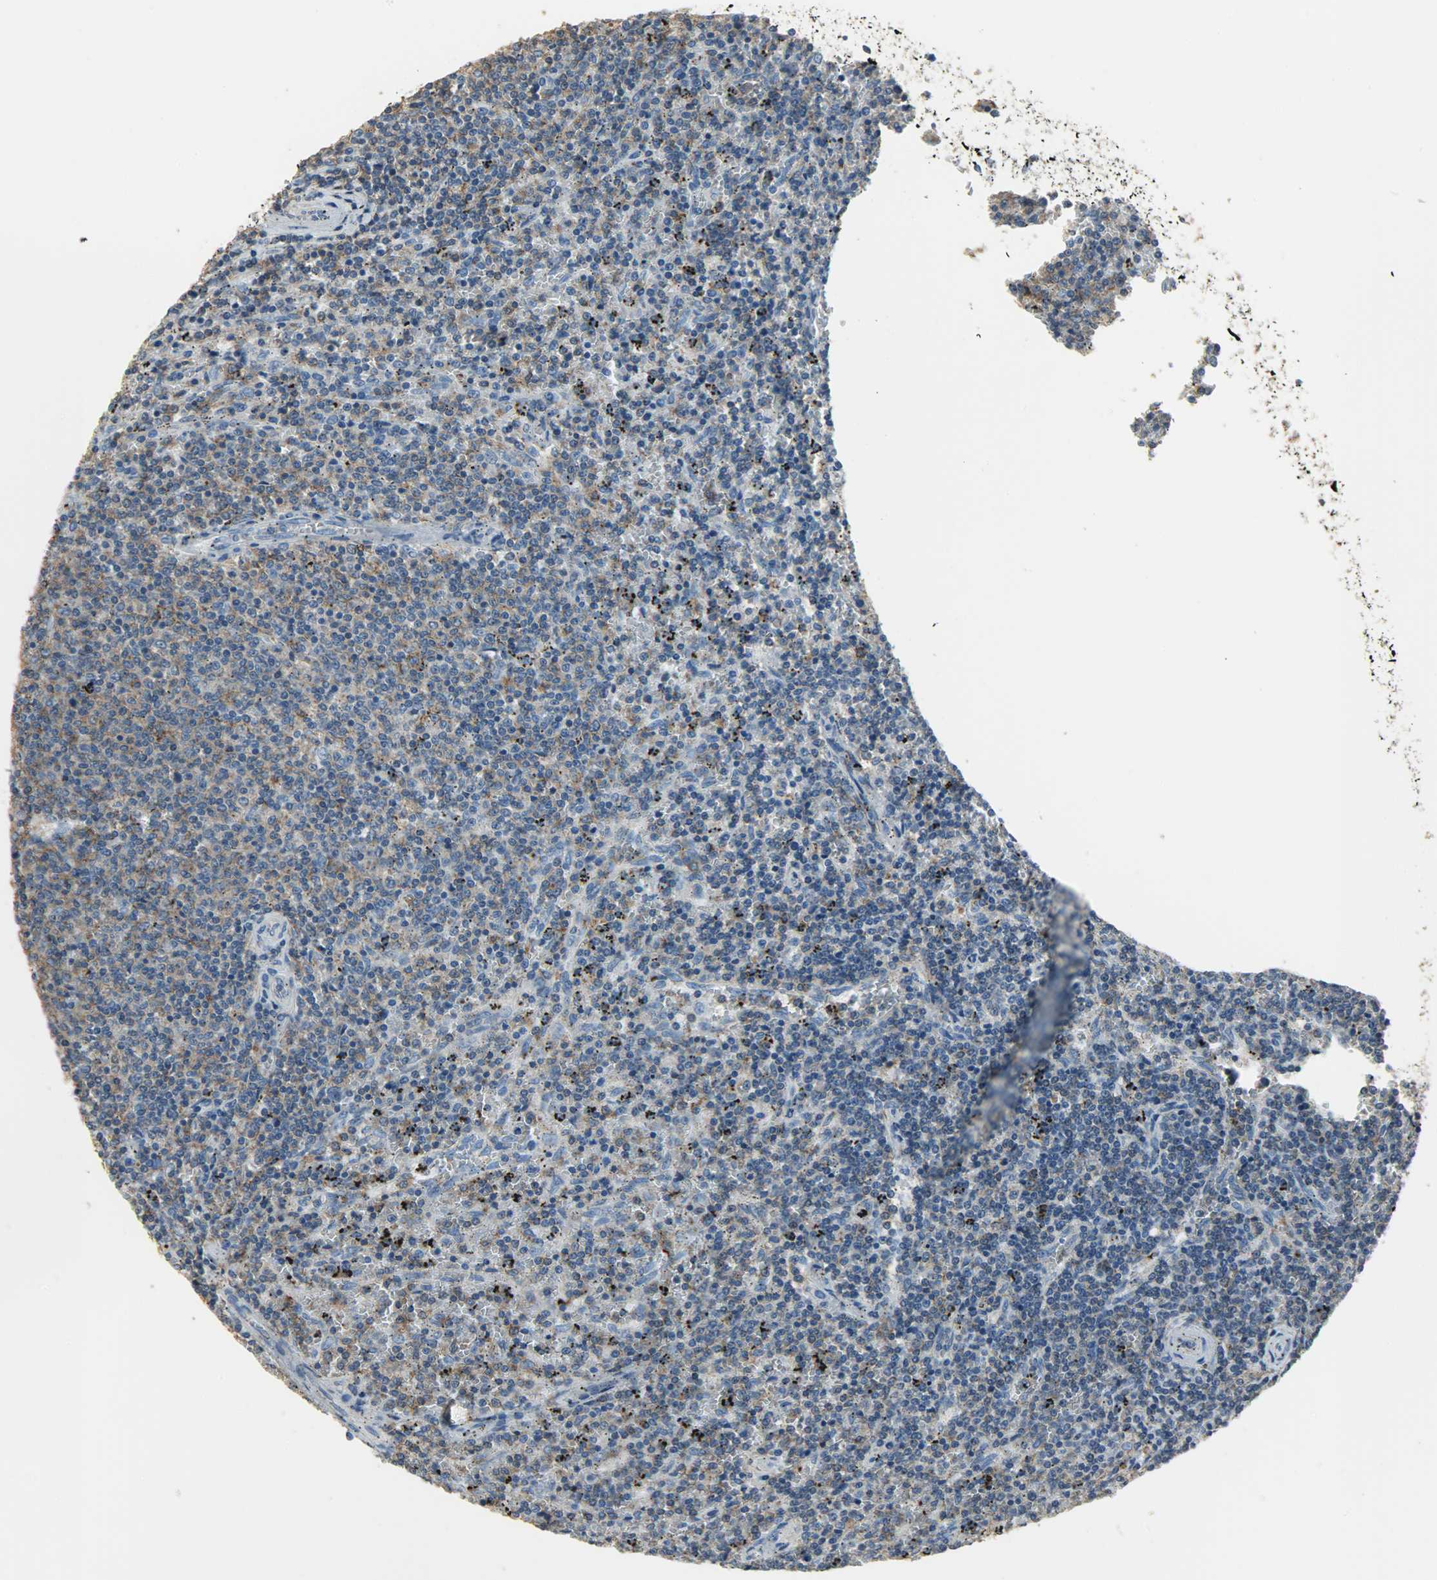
{"staining": {"intensity": "weak", "quantity": ">75%", "location": "cytoplasmic/membranous"}, "tissue": "lymphoma", "cell_type": "Tumor cells", "image_type": "cancer", "snomed": [{"axis": "morphology", "description": "Malignant lymphoma, non-Hodgkin's type, Low grade"}, {"axis": "topography", "description": "Spleen"}], "caption": "A photomicrograph of low-grade malignant lymphoma, non-Hodgkin's type stained for a protein exhibits weak cytoplasmic/membranous brown staining in tumor cells.", "gene": "DNAJA4", "patient": {"sex": "female", "age": 50}}